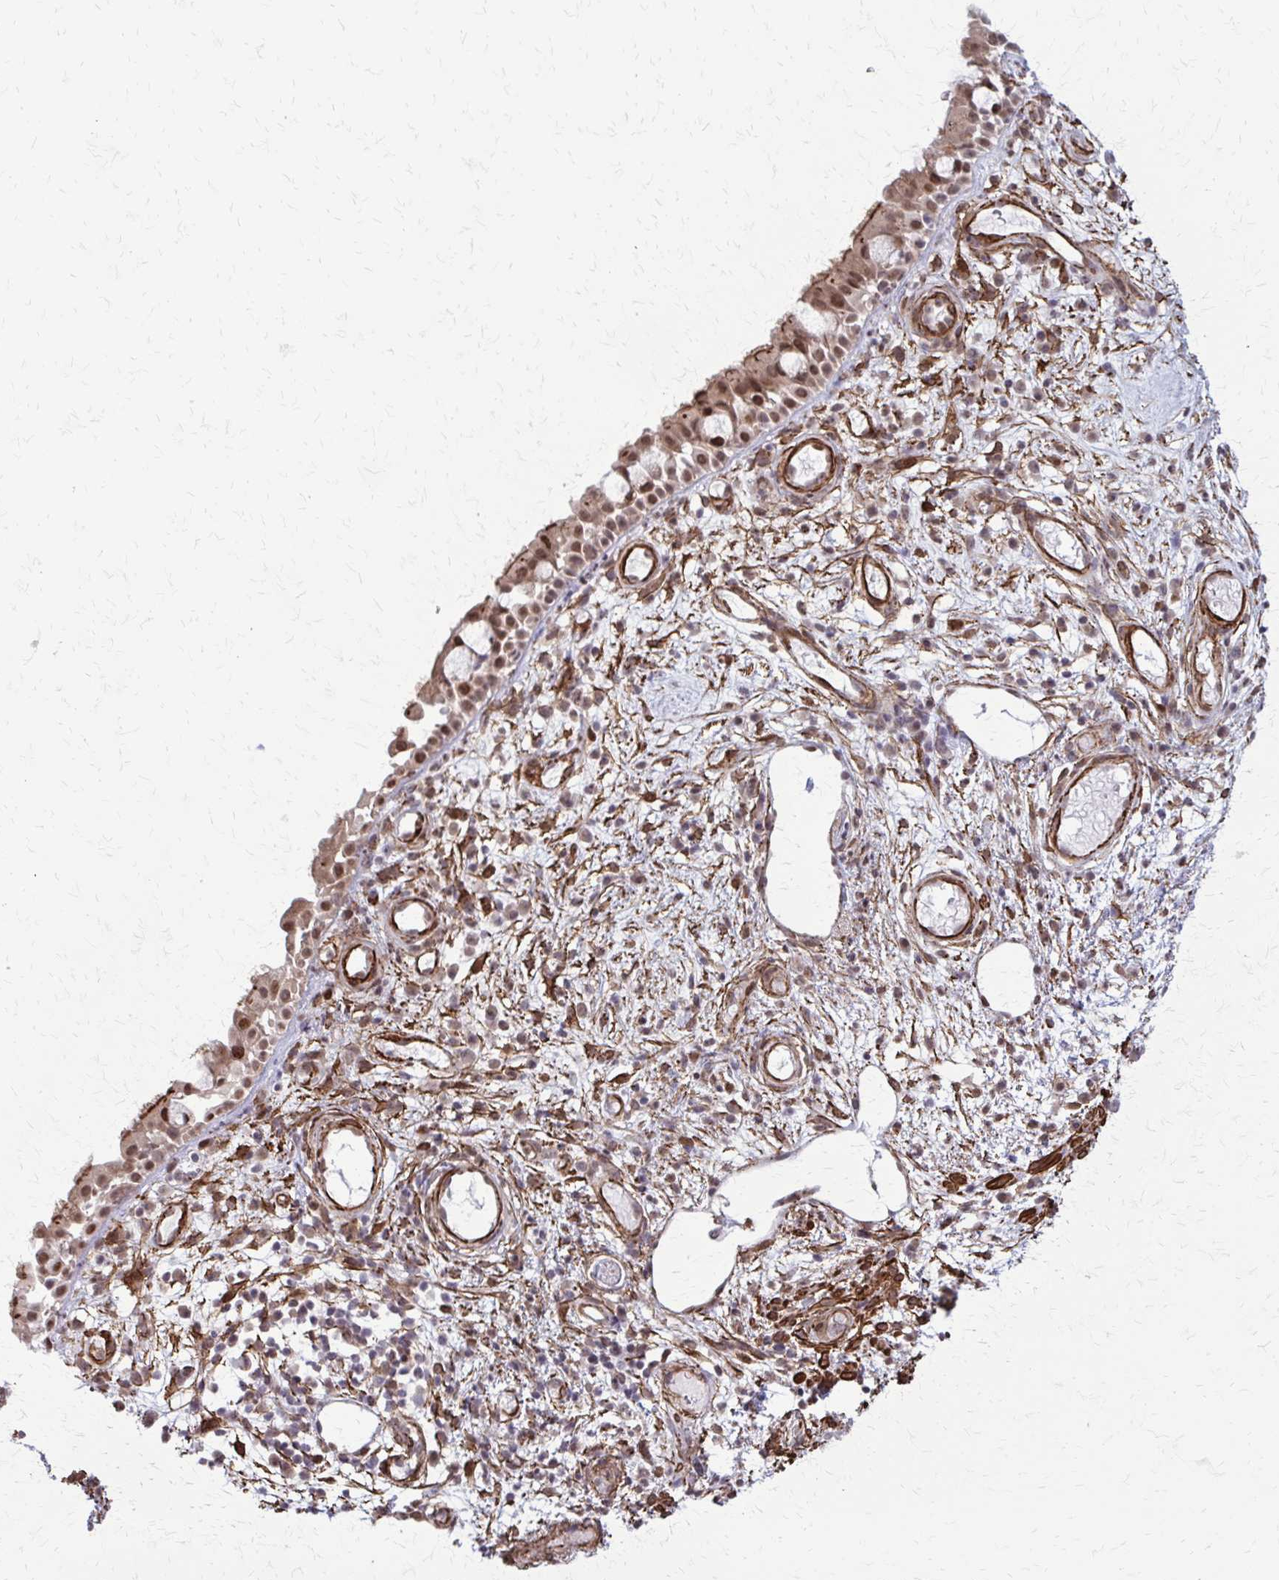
{"staining": {"intensity": "moderate", "quantity": ">75%", "location": "cytoplasmic/membranous,nuclear"}, "tissue": "nasopharynx", "cell_type": "Respiratory epithelial cells", "image_type": "normal", "snomed": [{"axis": "morphology", "description": "Normal tissue, NOS"}, {"axis": "morphology", "description": "Inflammation, NOS"}, {"axis": "topography", "description": "Nasopharynx"}], "caption": "A histopathology image of human nasopharynx stained for a protein reveals moderate cytoplasmic/membranous,nuclear brown staining in respiratory epithelial cells.", "gene": "NRBF2", "patient": {"sex": "male", "age": 54}}